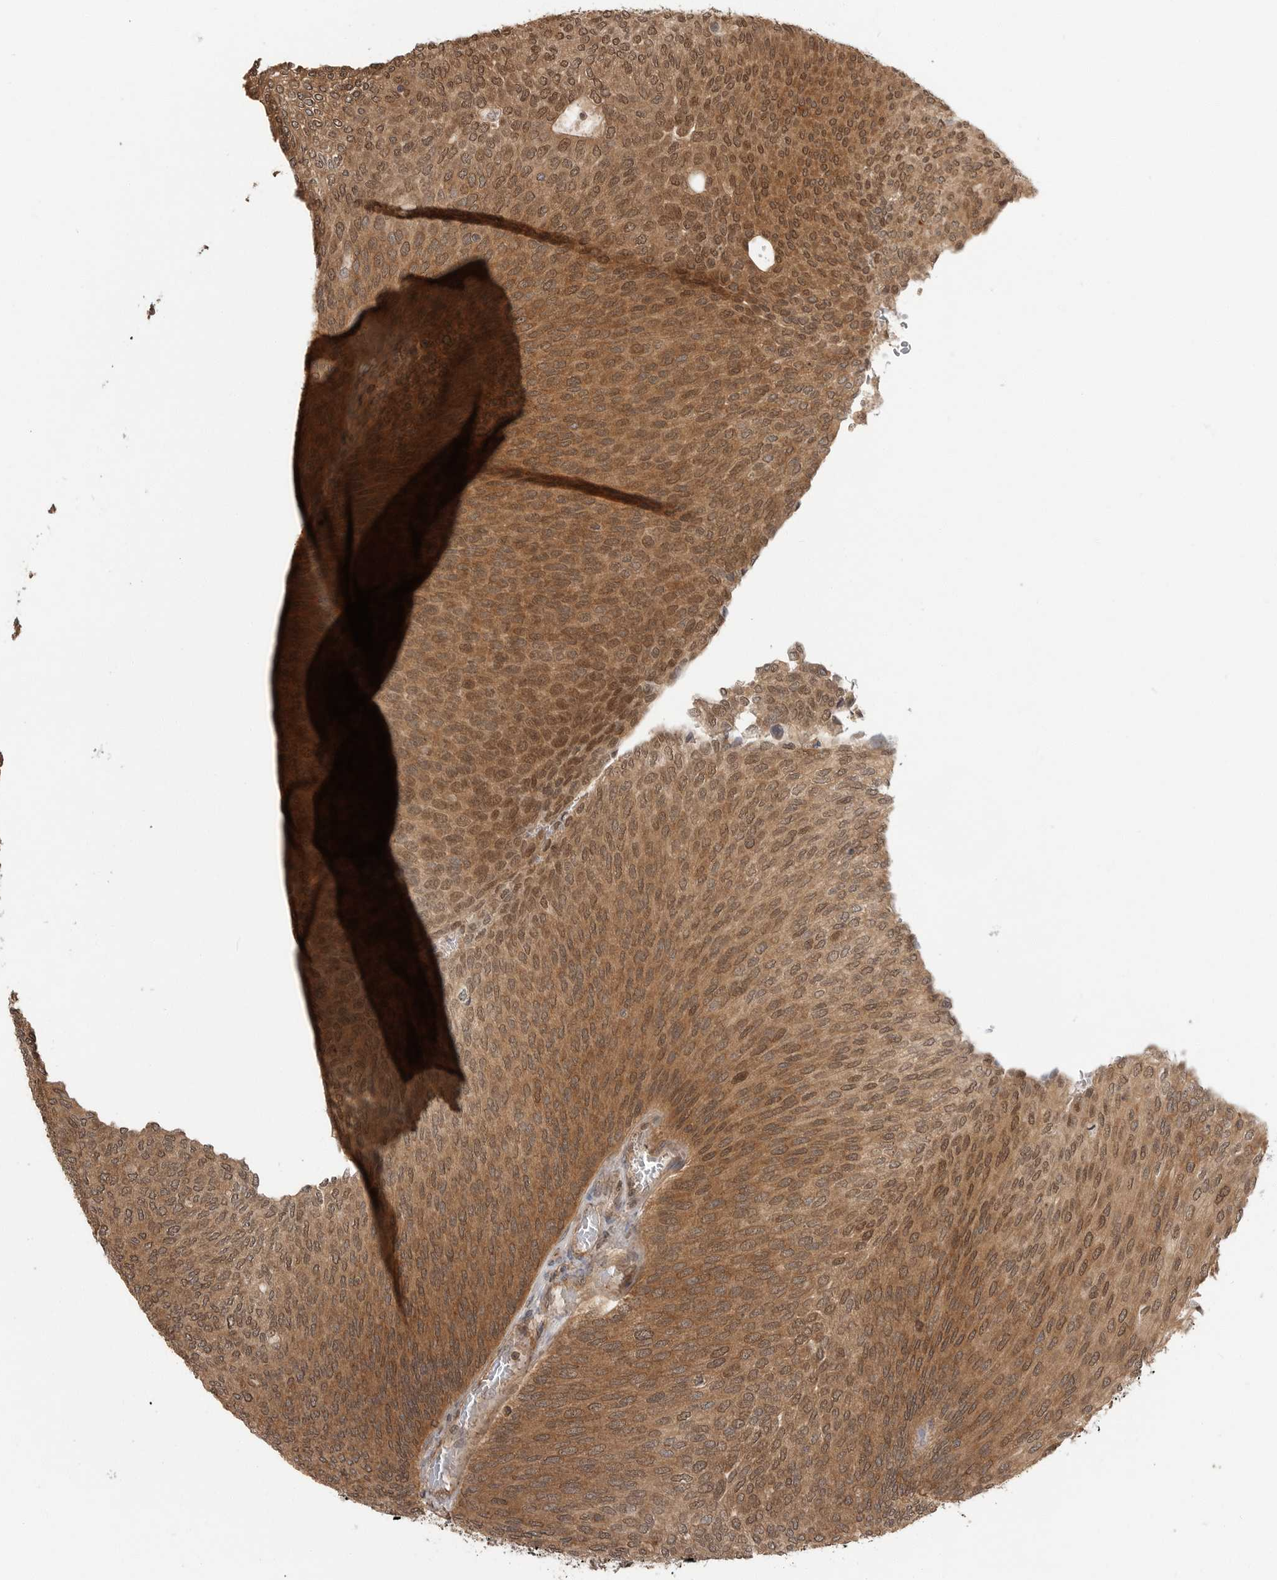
{"staining": {"intensity": "moderate", "quantity": ">75%", "location": "cytoplasmic/membranous,nuclear"}, "tissue": "urothelial cancer", "cell_type": "Tumor cells", "image_type": "cancer", "snomed": [{"axis": "morphology", "description": "Urothelial carcinoma, Low grade"}, {"axis": "topography", "description": "Urinary bladder"}], "caption": "This is a micrograph of IHC staining of urothelial cancer, which shows moderate staining in the cytoplasmic/membranous and nuclear of tumor cells.", "gene": "ERN1", "patient": {"sex": "female", "age": 79}}